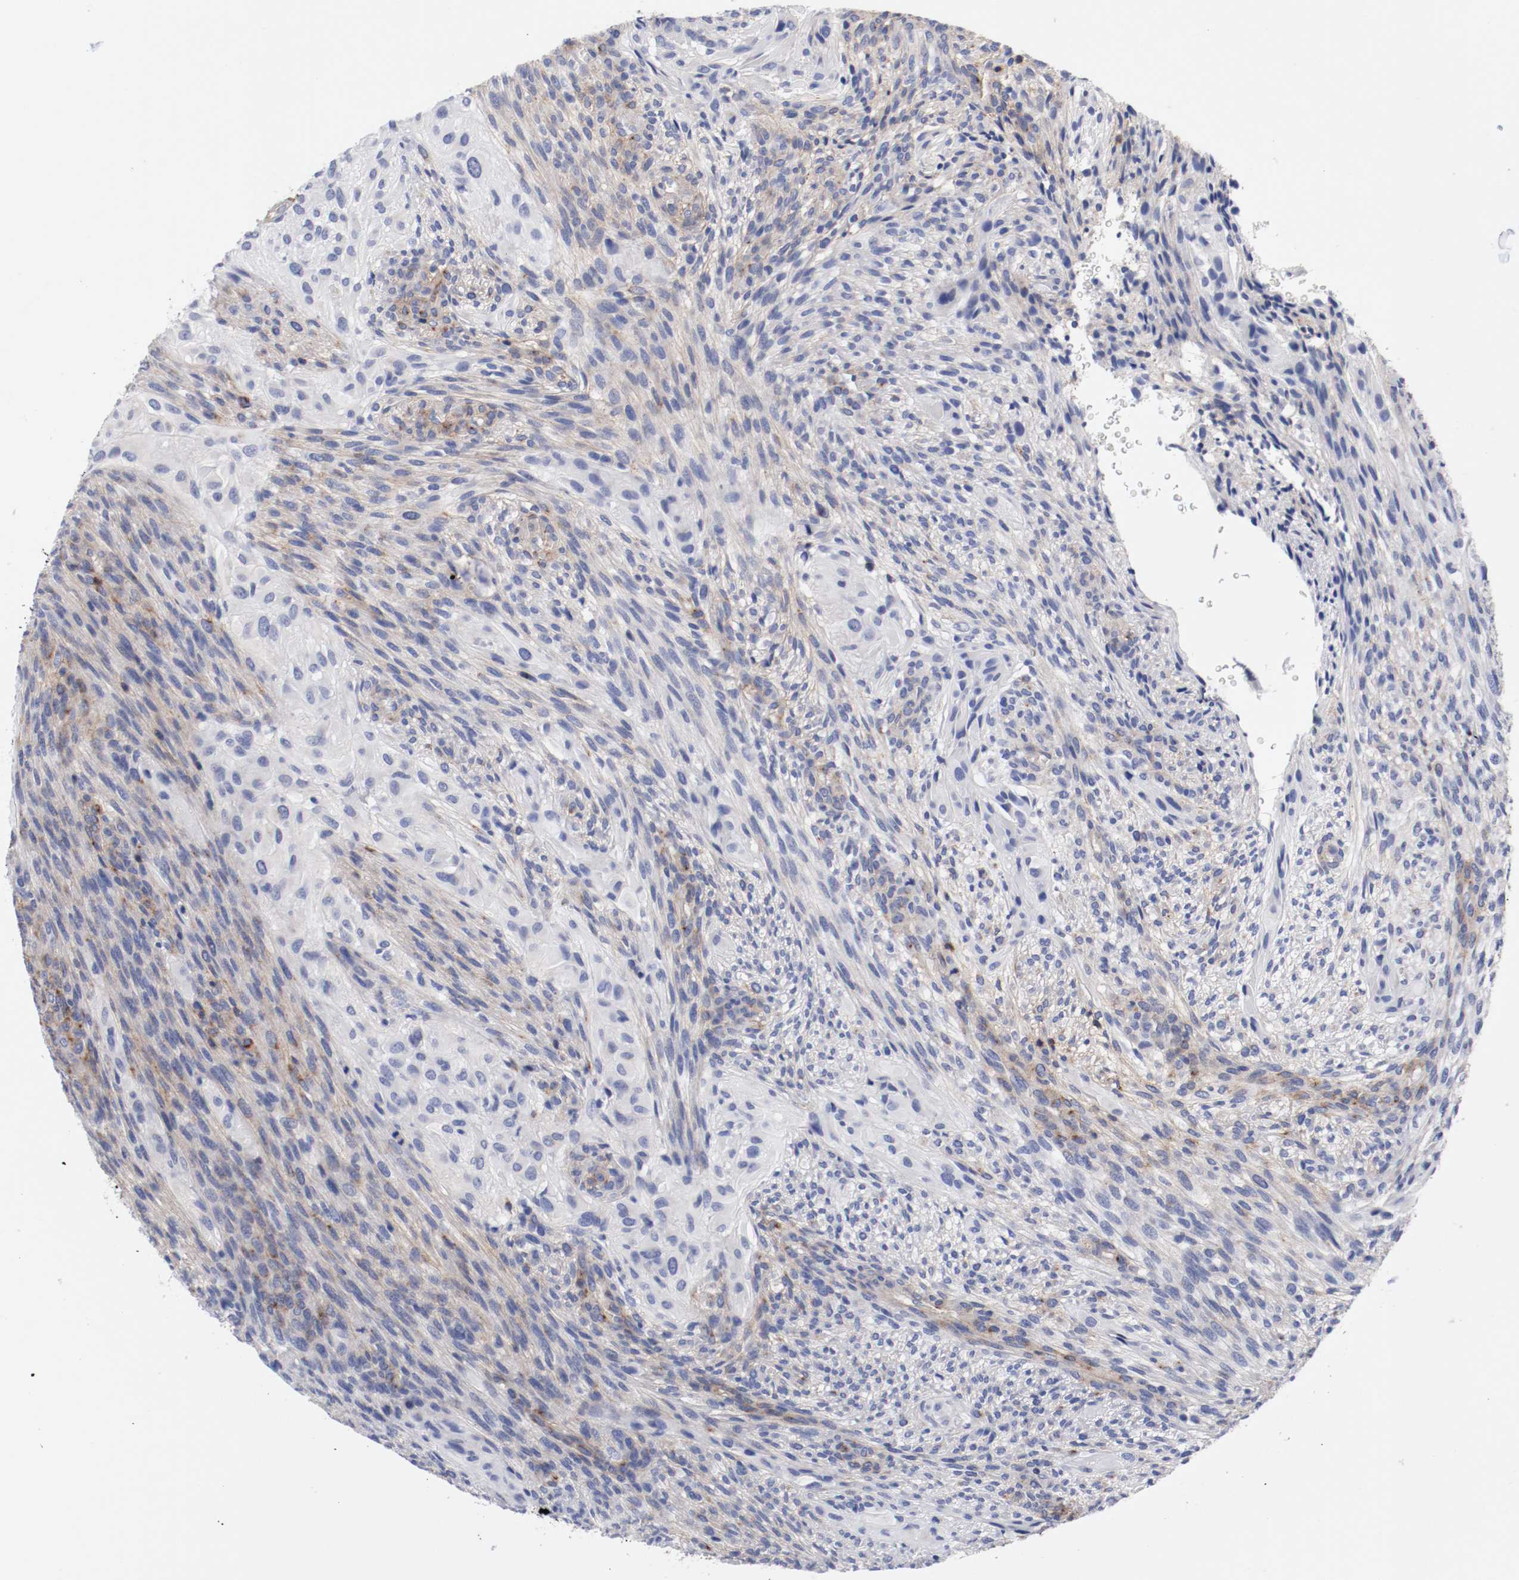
{"staining": {"intensity": "weak", "quantity": "25%-75%", "location": "cytoplasmic/membranous"}, "tissue": "glioma", "cell_type": "Tumor cells", "image_type": "cancer", "snomed": [{"axis": "morphology", "description": "Glioma, malignant, High grade"}, {"axis": "topography", "description": "Cerebral cortex"}], "caption": "The immunohistochemical stain shows weak cytoplasmic/membranous staining in tumor cells of glioma tissue.", "gene": "IFITM1", "patient": {"sex": "female", "age": 55}}